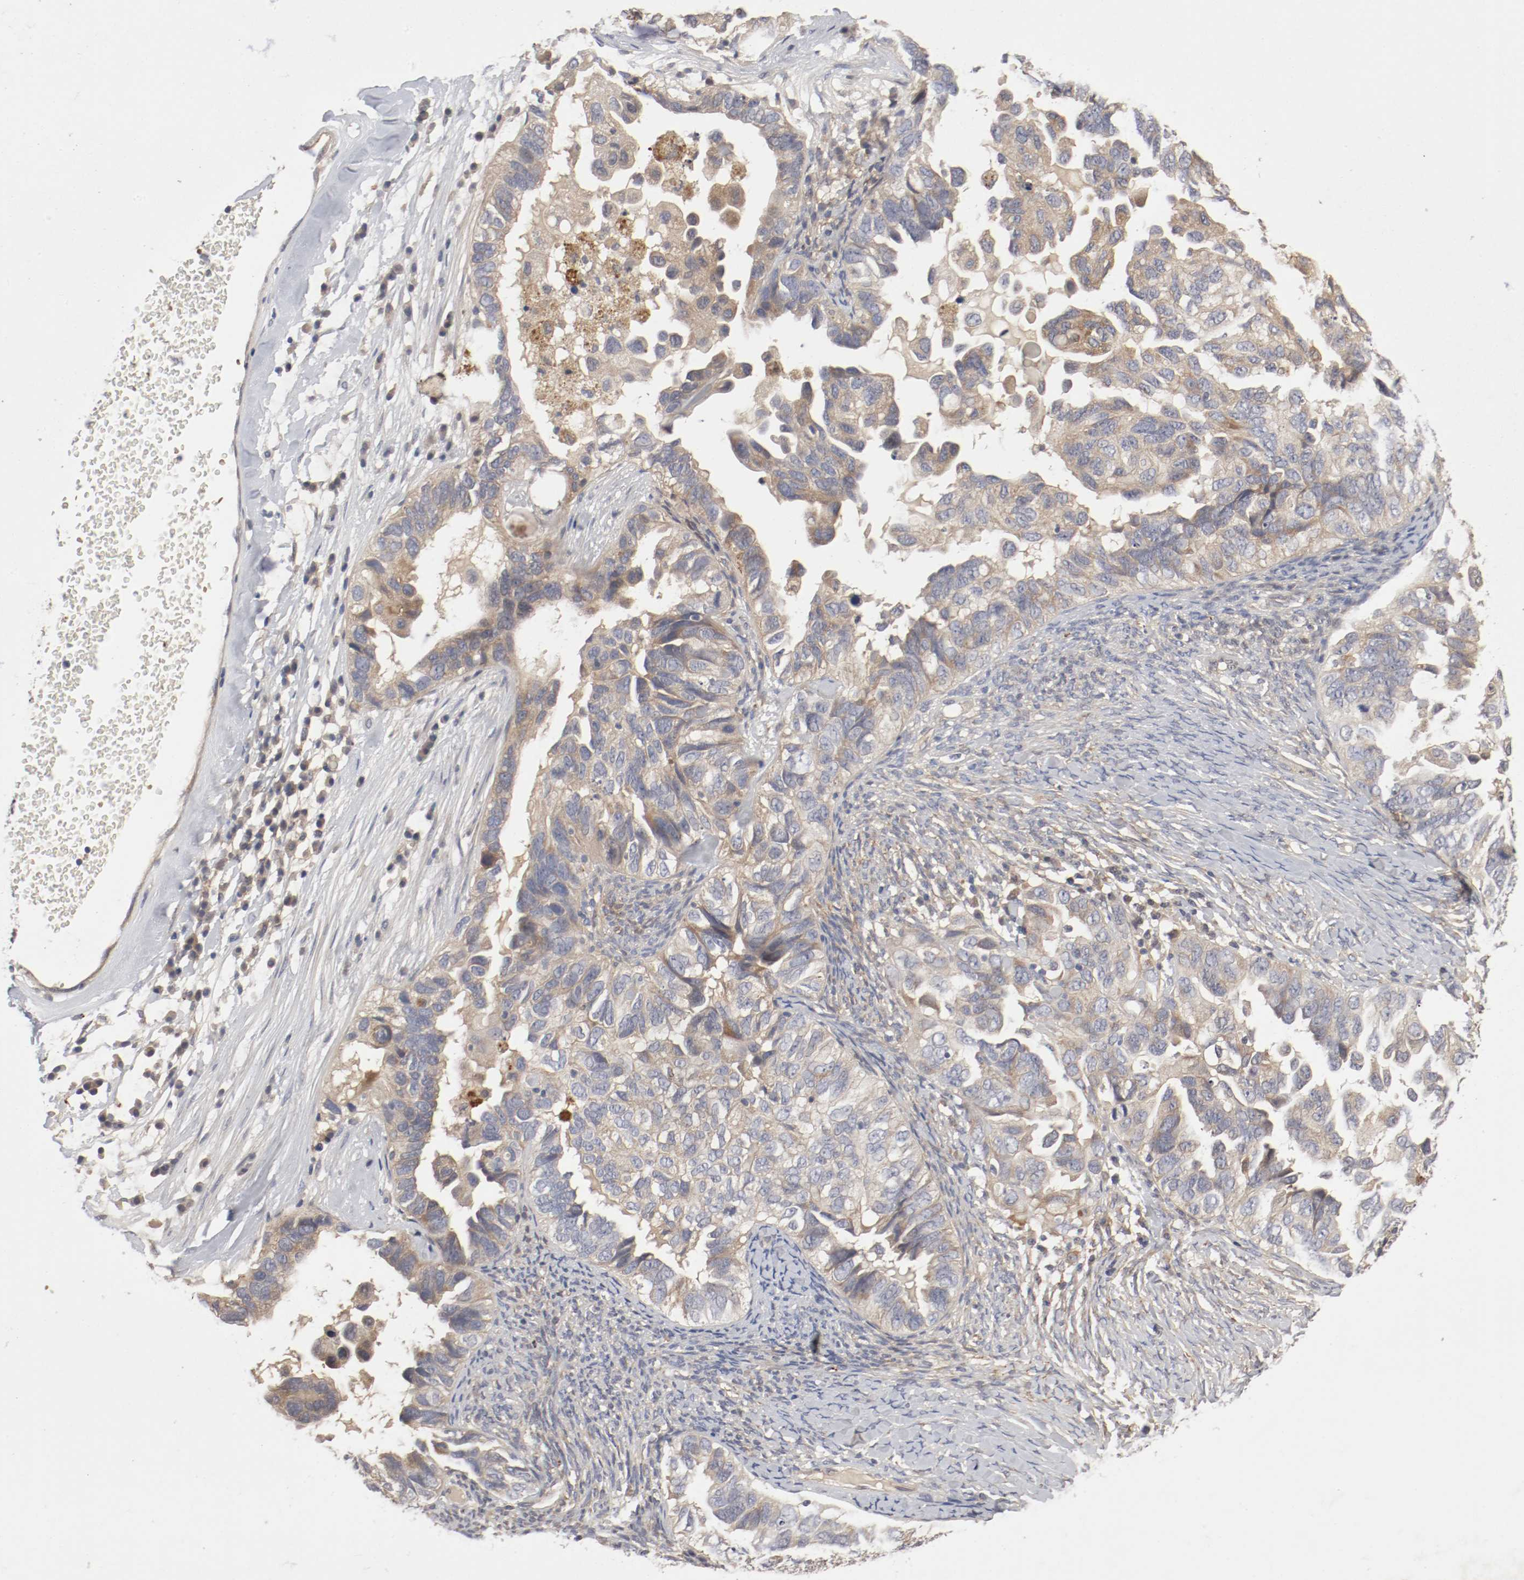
{"staining": {"intensity": "weak", "quantity": ">75%", "location": "cytoplasmic/membranous"}, "tissue": "ovarian cancer", "cell_type": "Tumor cells", "image_type": "cancer", "snomed": [{"axis": "morphology", "description": "Cystadenocarcinoma, serous, NOS"}, {"axis": "topography", "description": "Ovary"}], "caption": "This is an image of immunohistochemistry staining of ovarian cancer (serous cystadenocarcinoma), which shows weak staining in the cytoplasmic/membranous of tumor cells.", "gene": "REN", "patient": {"sex": "female", "age": 82}}